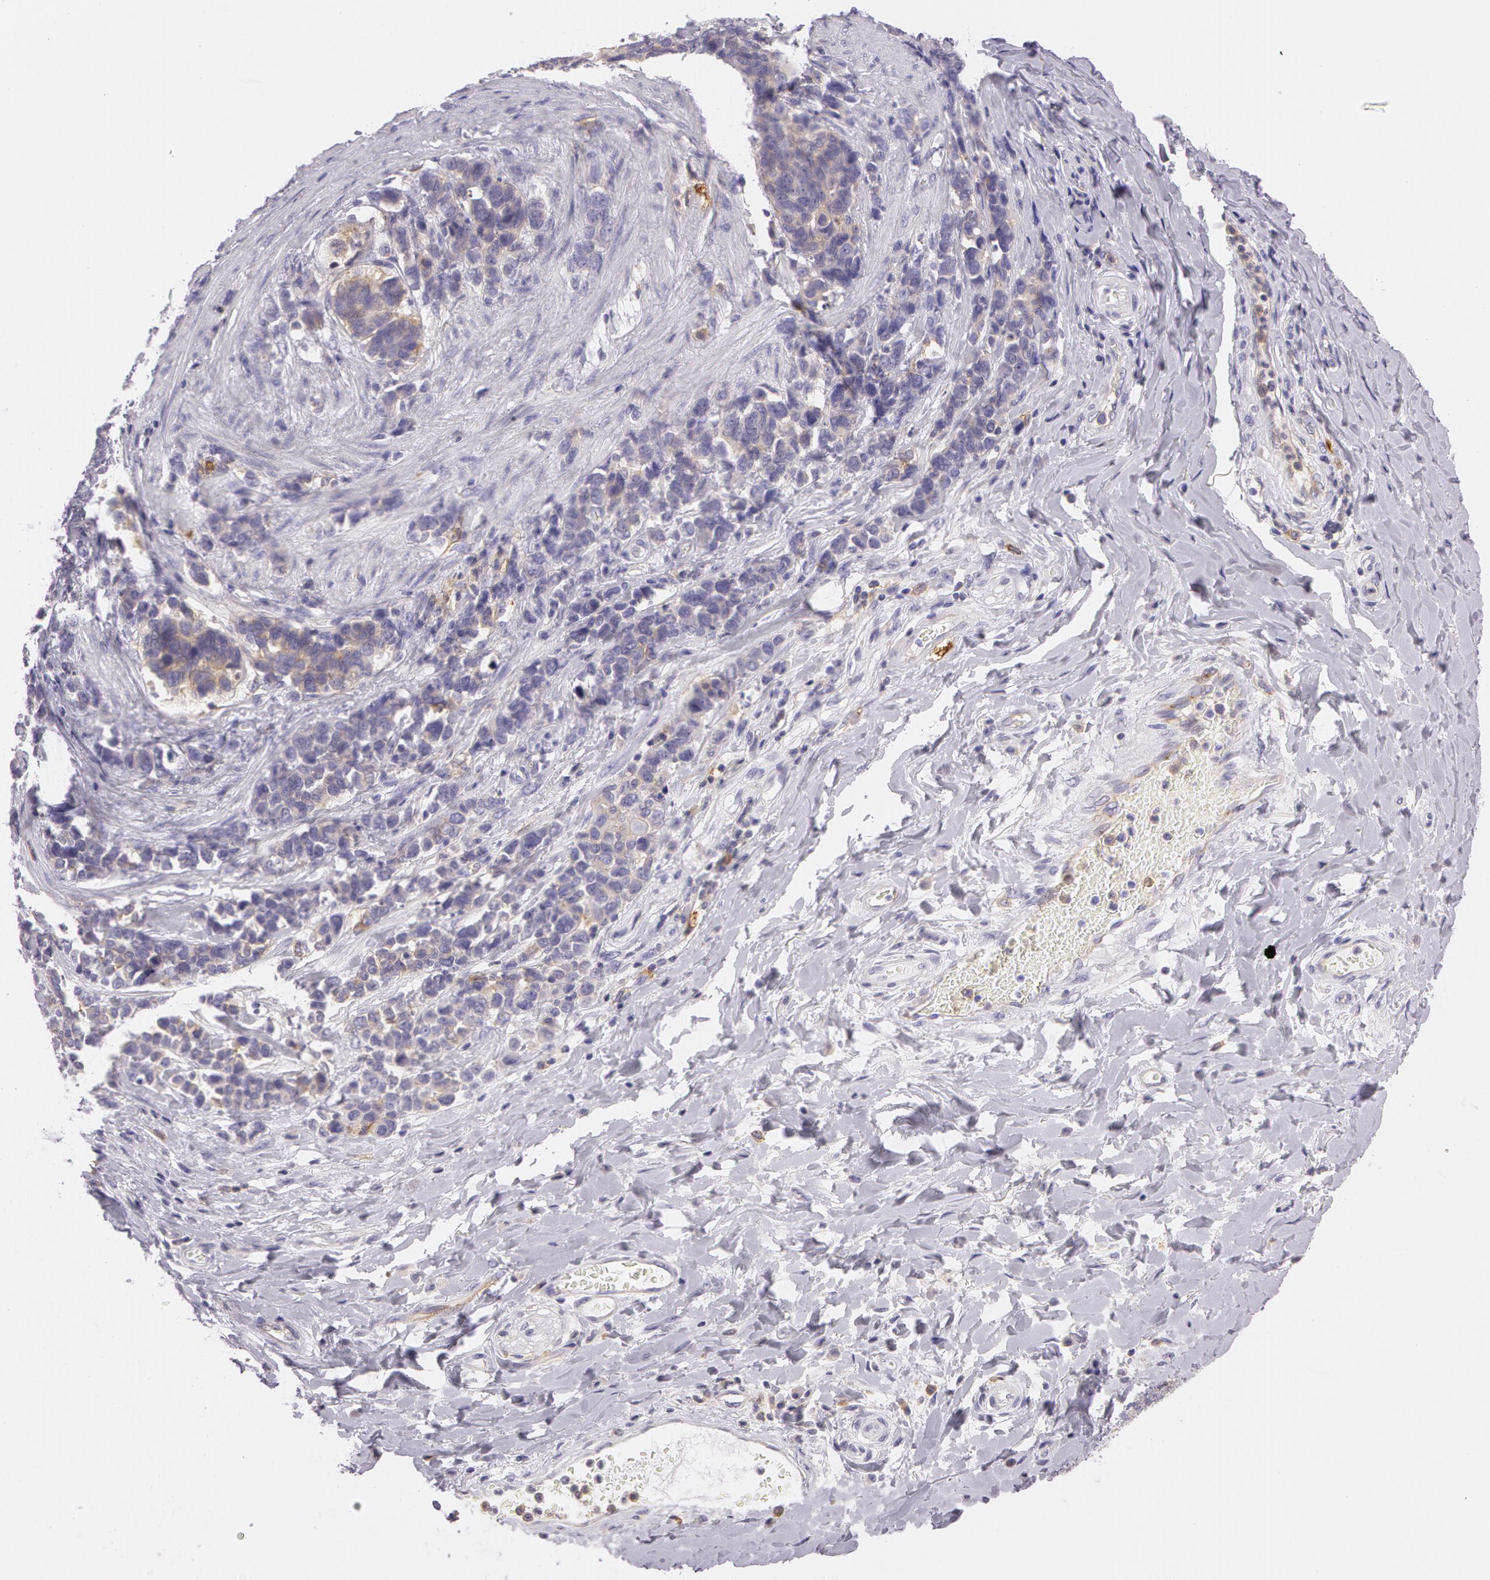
{"staining": {"intensity": "weak", "quantity": "25%-75%", "location": "cytoplasmic/membranous"}, "tissue": "stomach cancer", "cell_type": "Tumor cells", "image_type": "cancer", "snomed": [{"axis": "morphology", "description": "Adenocarcinoma, NOS"}, {"axis": "topography", "description": "Stomach, upper"}], "caption": "Immunohistochemical staining of human adenocarcinoma (stomach) exhibits weak cytoplasmic/membranous protein staining in approximately 25%-75% of tumor cells. (DAB = brown stain, brightfield microscopy at high magnification).", "gene": "LY75", "patient": {"sex": "male", "age": 71}}